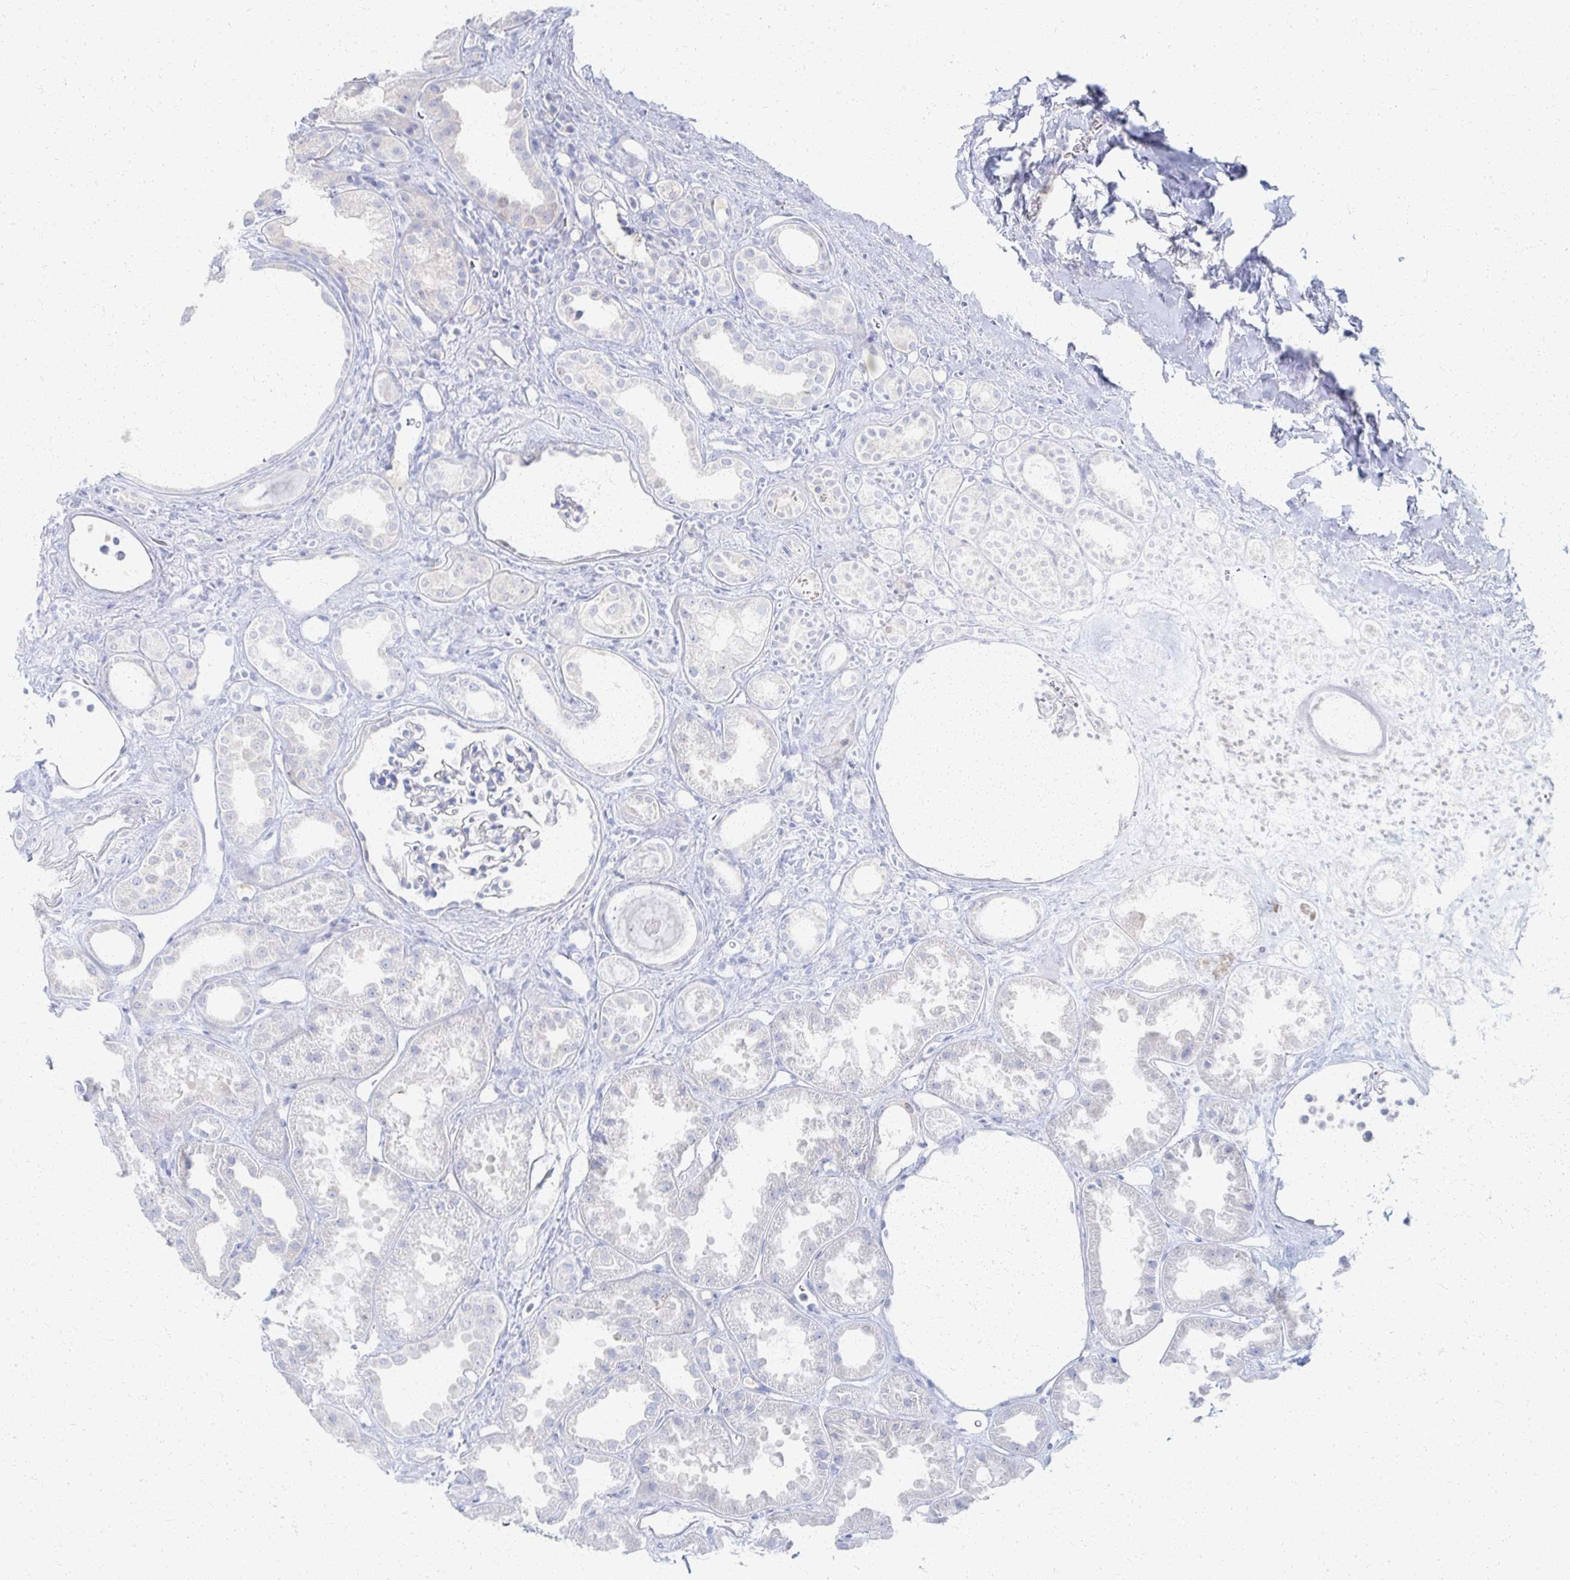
{"staining": {"intensity": "negative", "quantity": "none", "location": "none"}, "tissue": "kidney", "cell_type": "Cells in glomeruli", "image_type": "normal", "snomed": [{"axis": "morphology", "description": "Normal tissue, NOS"}, {"axis": "topography", "description": "Kidney"}], "caption": "Immunohistochemical staining of normal kidney demonstrates no significant positivity in cells in glomeruli. The staining is performed using DAB (3,3'-diaminobenzidine) brown chromogen with nuclei counter-stained in using hematoxylin.", "gene": "PRR20A", "patient": {"sex": "male", "age": 61}}